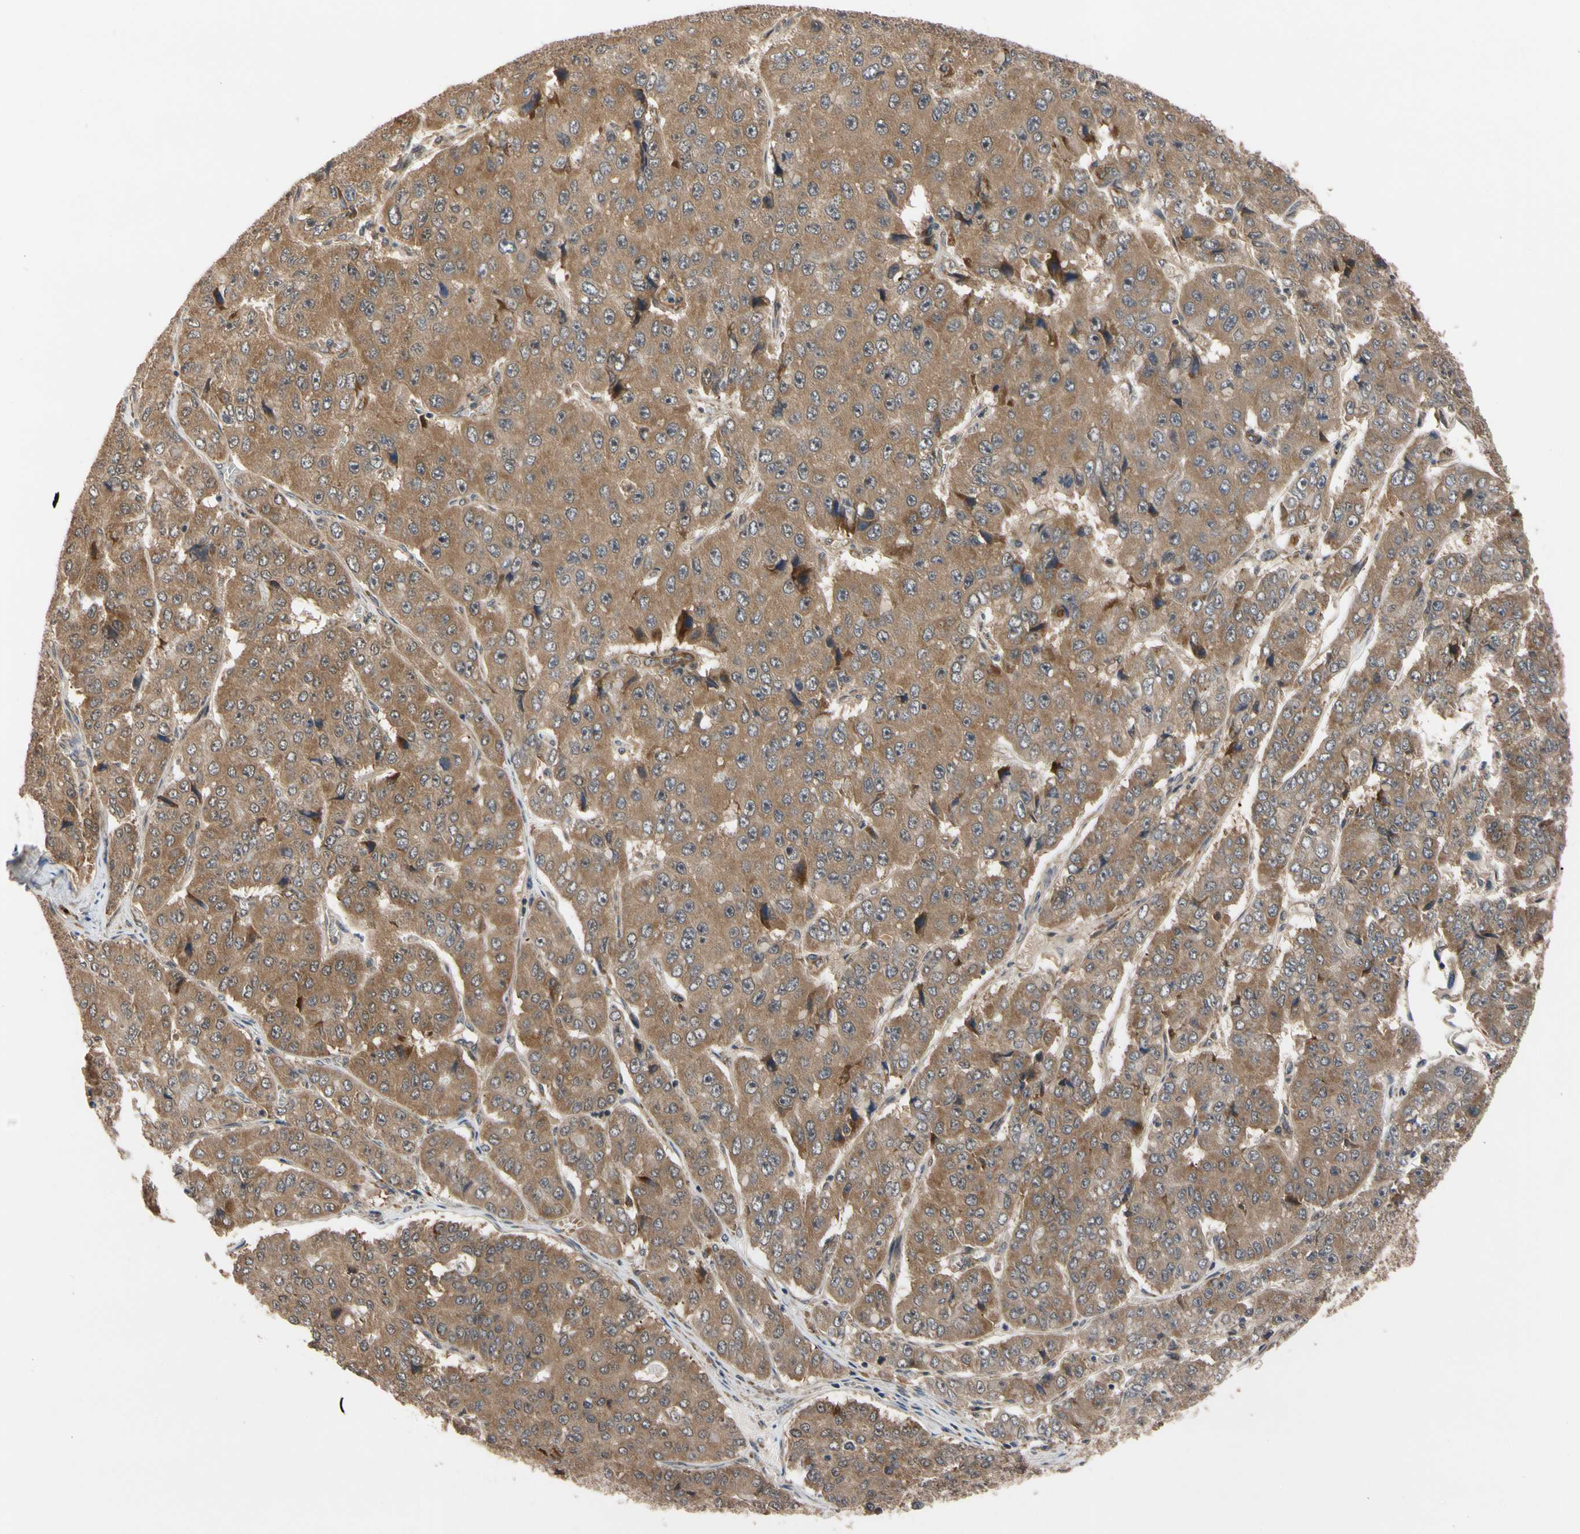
{"staining": {"intensity": "moderate", "quantity": ">75%", "location": "cytoplasmic/membranous"}, "tissue": "pancreatic cancer", "cell_type": "Tumor cells", "image_type": "cancer", "snomed": [{"axis": "morphology", "description": "Adenocarcinoma, NOS"}, {"axis": "topography", "description": "Pancreas"}], "caption": "This is a micrograph of immunohistochemistry staining of adenocarcinoma (pancreatic), which shows moderate expression in the cytoplasmic/membranous of tumor cells.", "gene": "CYTIP", "patient": {"sex": "male", "age": 50}}